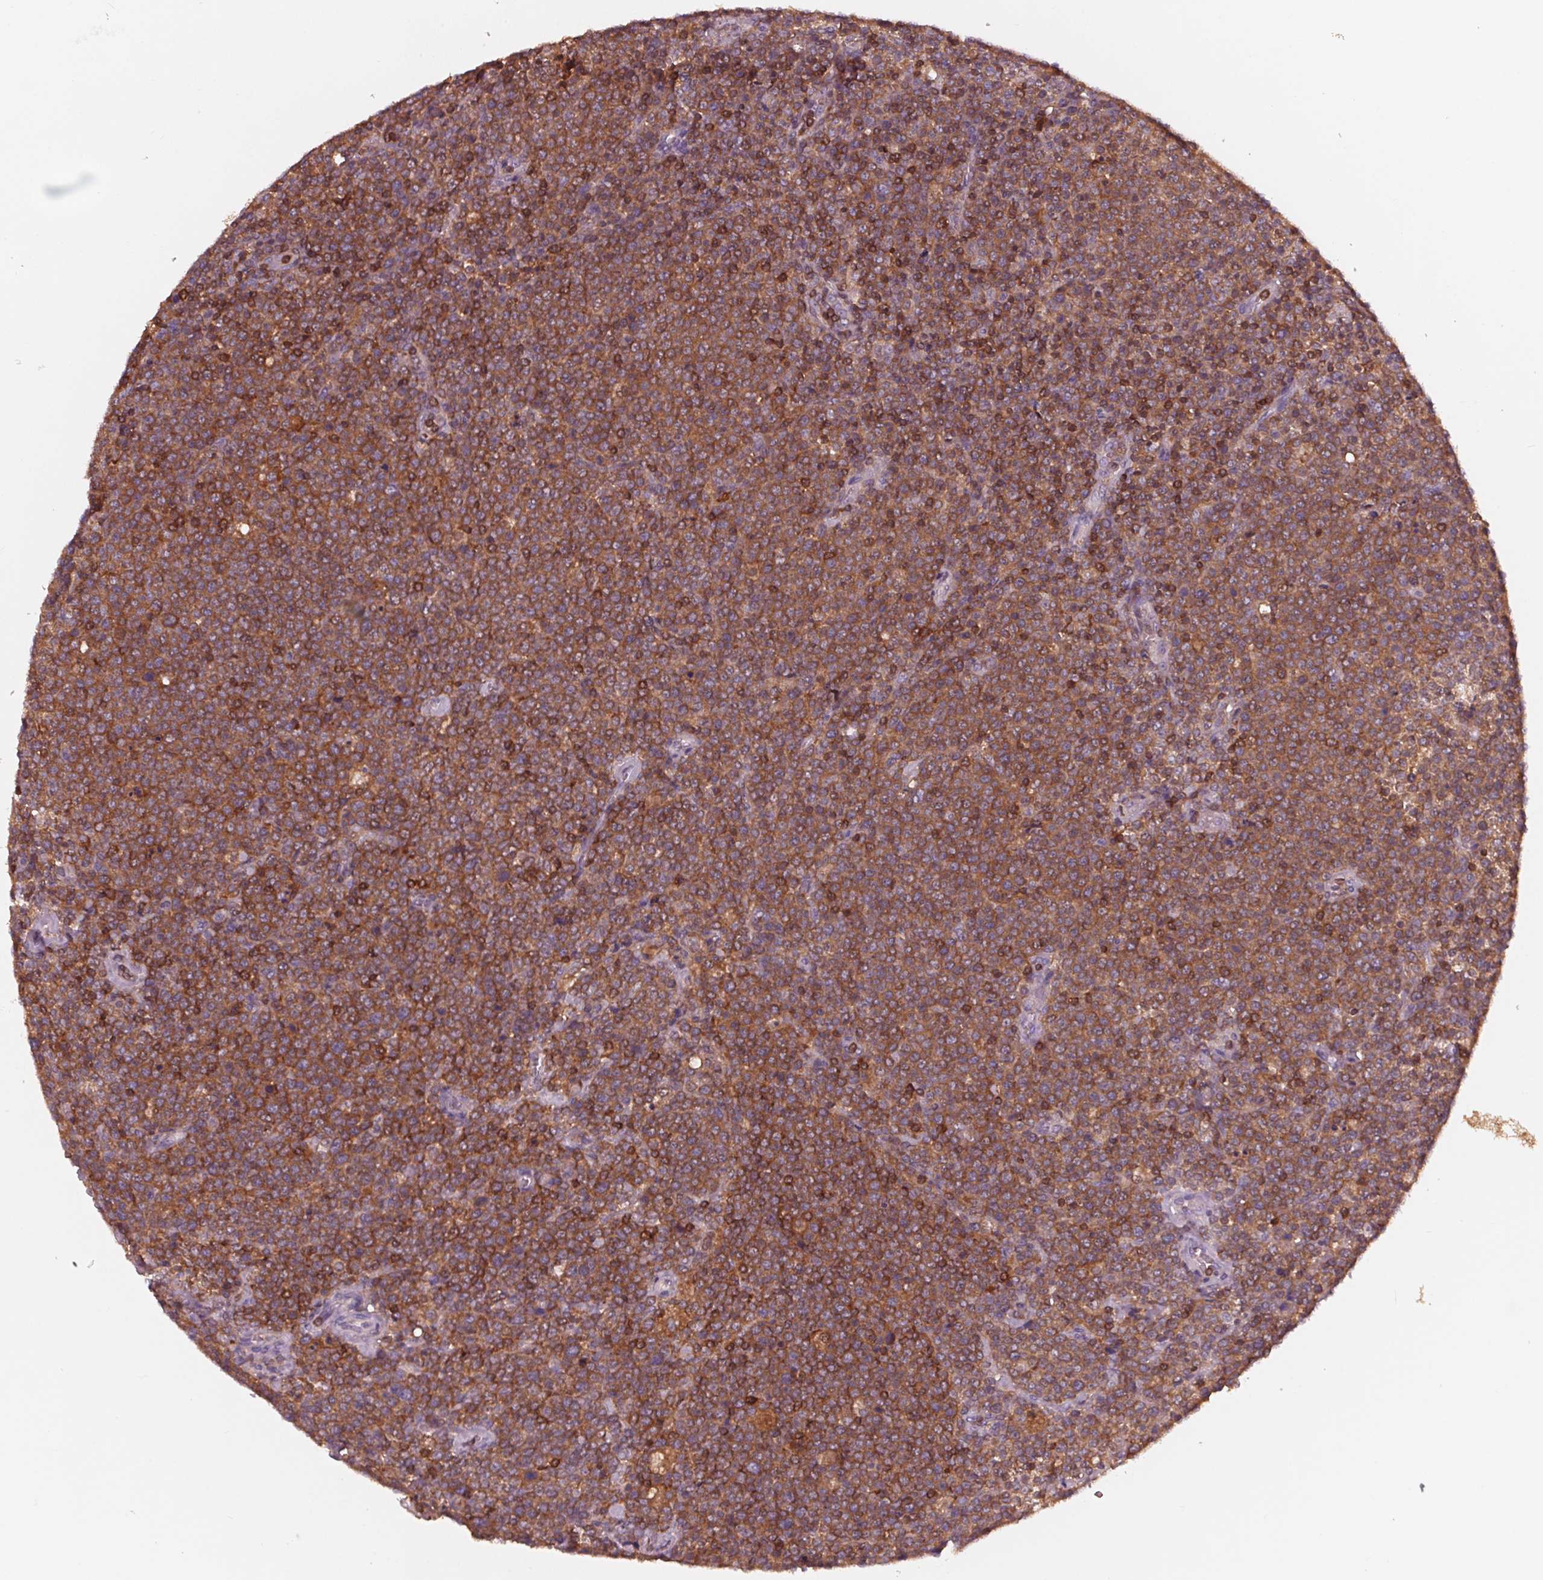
{"staining": {"intensity": "moderate", "quantity": ">75%", "location": "cytoplasmic/membranous"}, "tissue": "lymphoma", "cell_type": "Tumor cells", "image_type": "cancer", "snomed": [{"axis": "morphology", "description": "Malignant lymphoma, non-Hodgkin's type, High grade"}, {"axis": "topography", "description": "Lymph node"}], "caption": "Protein expression analysis of human malignant lymphoma, non-Hodgkin's type (high-grade) reveals moderate cytoplasmic/membranous staining in approximately >75% of tumor cells. The protein of interest is stained brown, and the nuclei are stained in blue (DAB (3,3'-diaminobenzidine) IHC with brightfield microscopy, high magnification).", "gene": "ARHGAP25", "patient": {"sex": "male", "age": 61}}